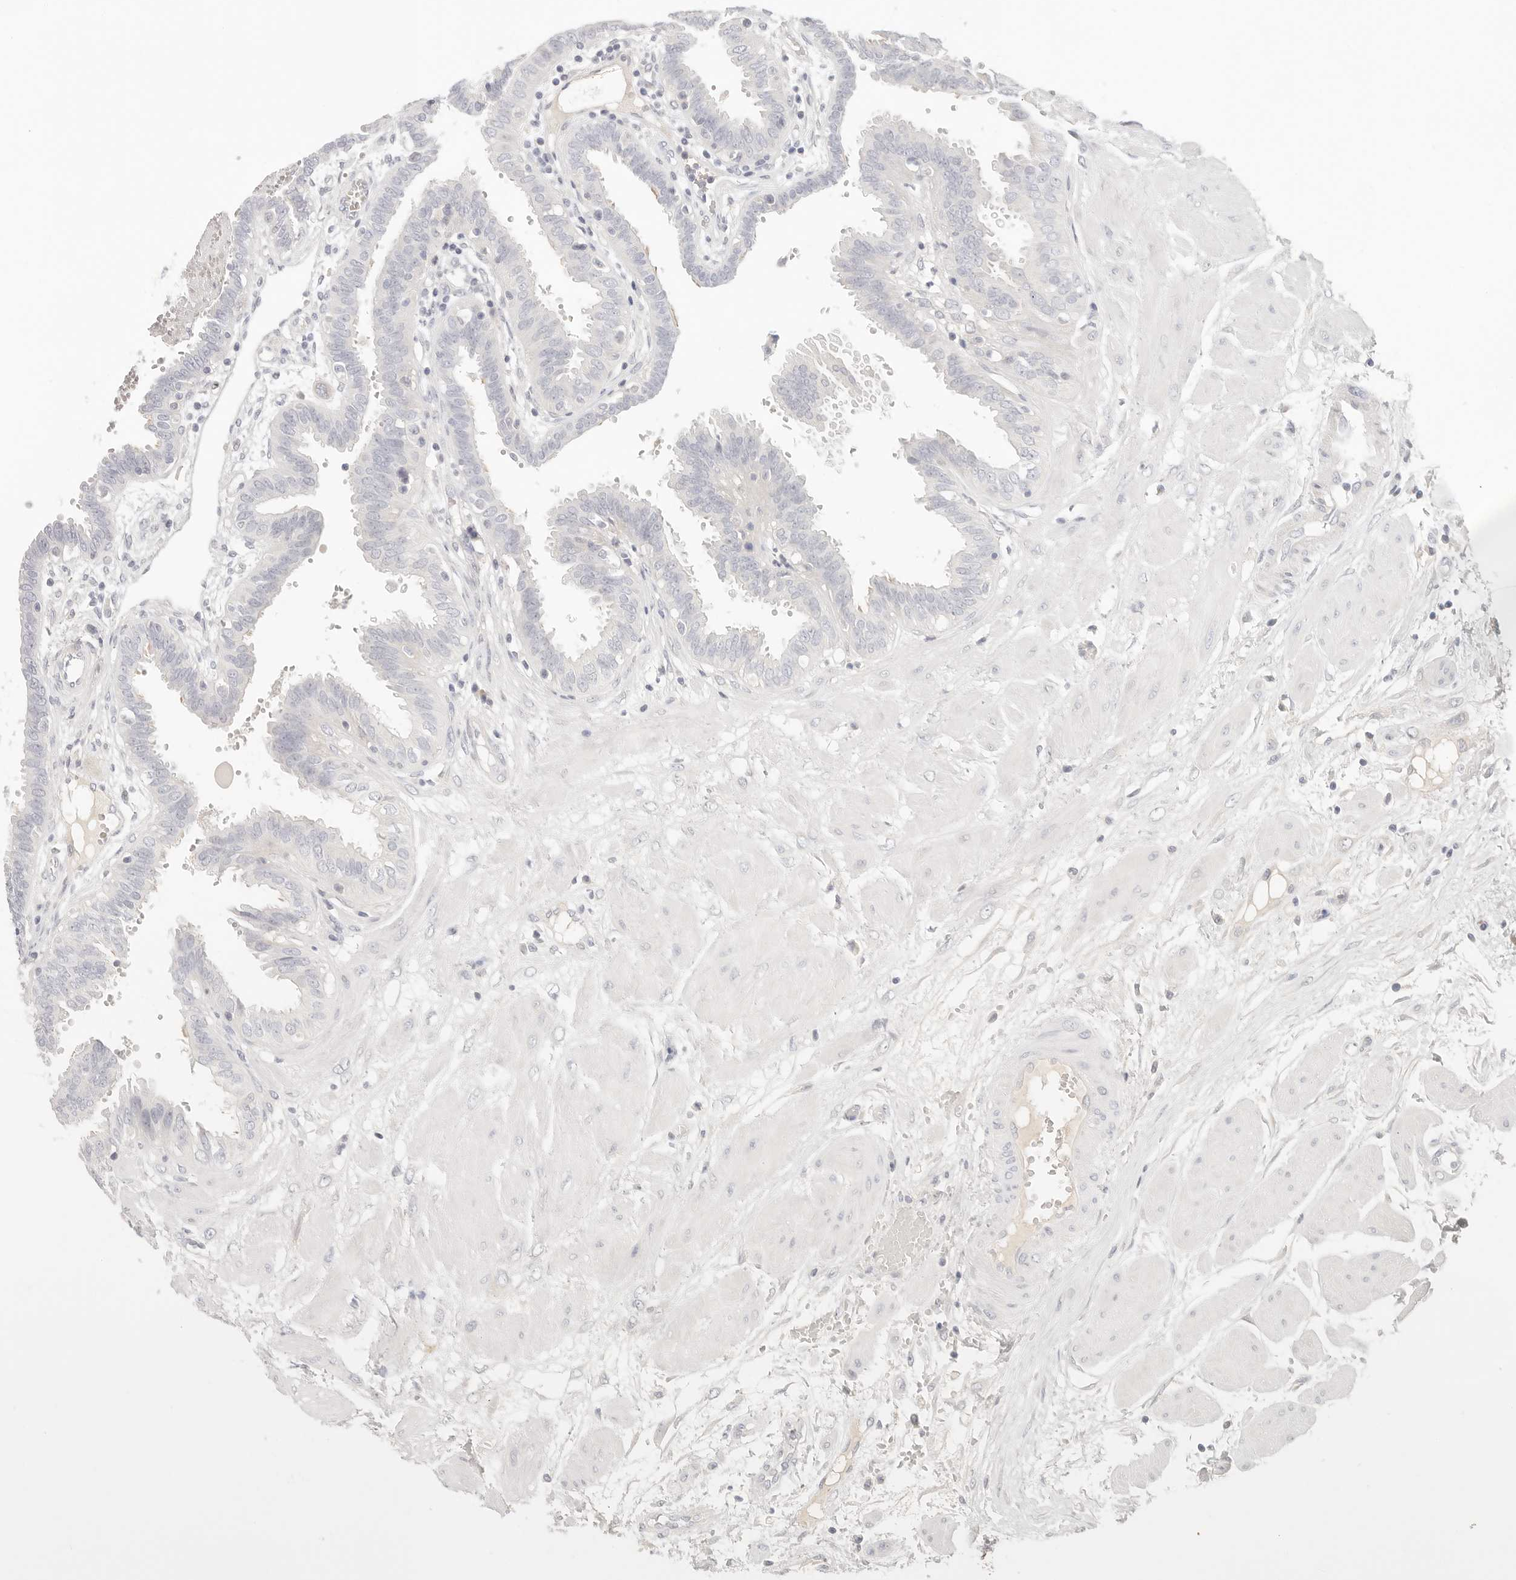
{"staining": {"intensity": "moderate", "quantity": "<25%", "location": "cytoplasmic/membranous"}, "tissue": "fallopian tube", "cell_type": "Glandular cells", "image_type": "normal", "snomed": [{"axis": "morphology", "description": "Normal tissue, NOS"}, {"axis": "topography", "description": "Fallopian tube"}, {"axis": "topography", "description": "Placenta"}], "caption": "DAB (3,3'-diaminobenzidine) immunohistochemical staining of normal human fallopian tube exhibits moderate cytoplasmic/membranous protein expression in about <25% of glandular cells.", "gene": "SPHK1", "patient": {"sex": "female", "age": 32}}